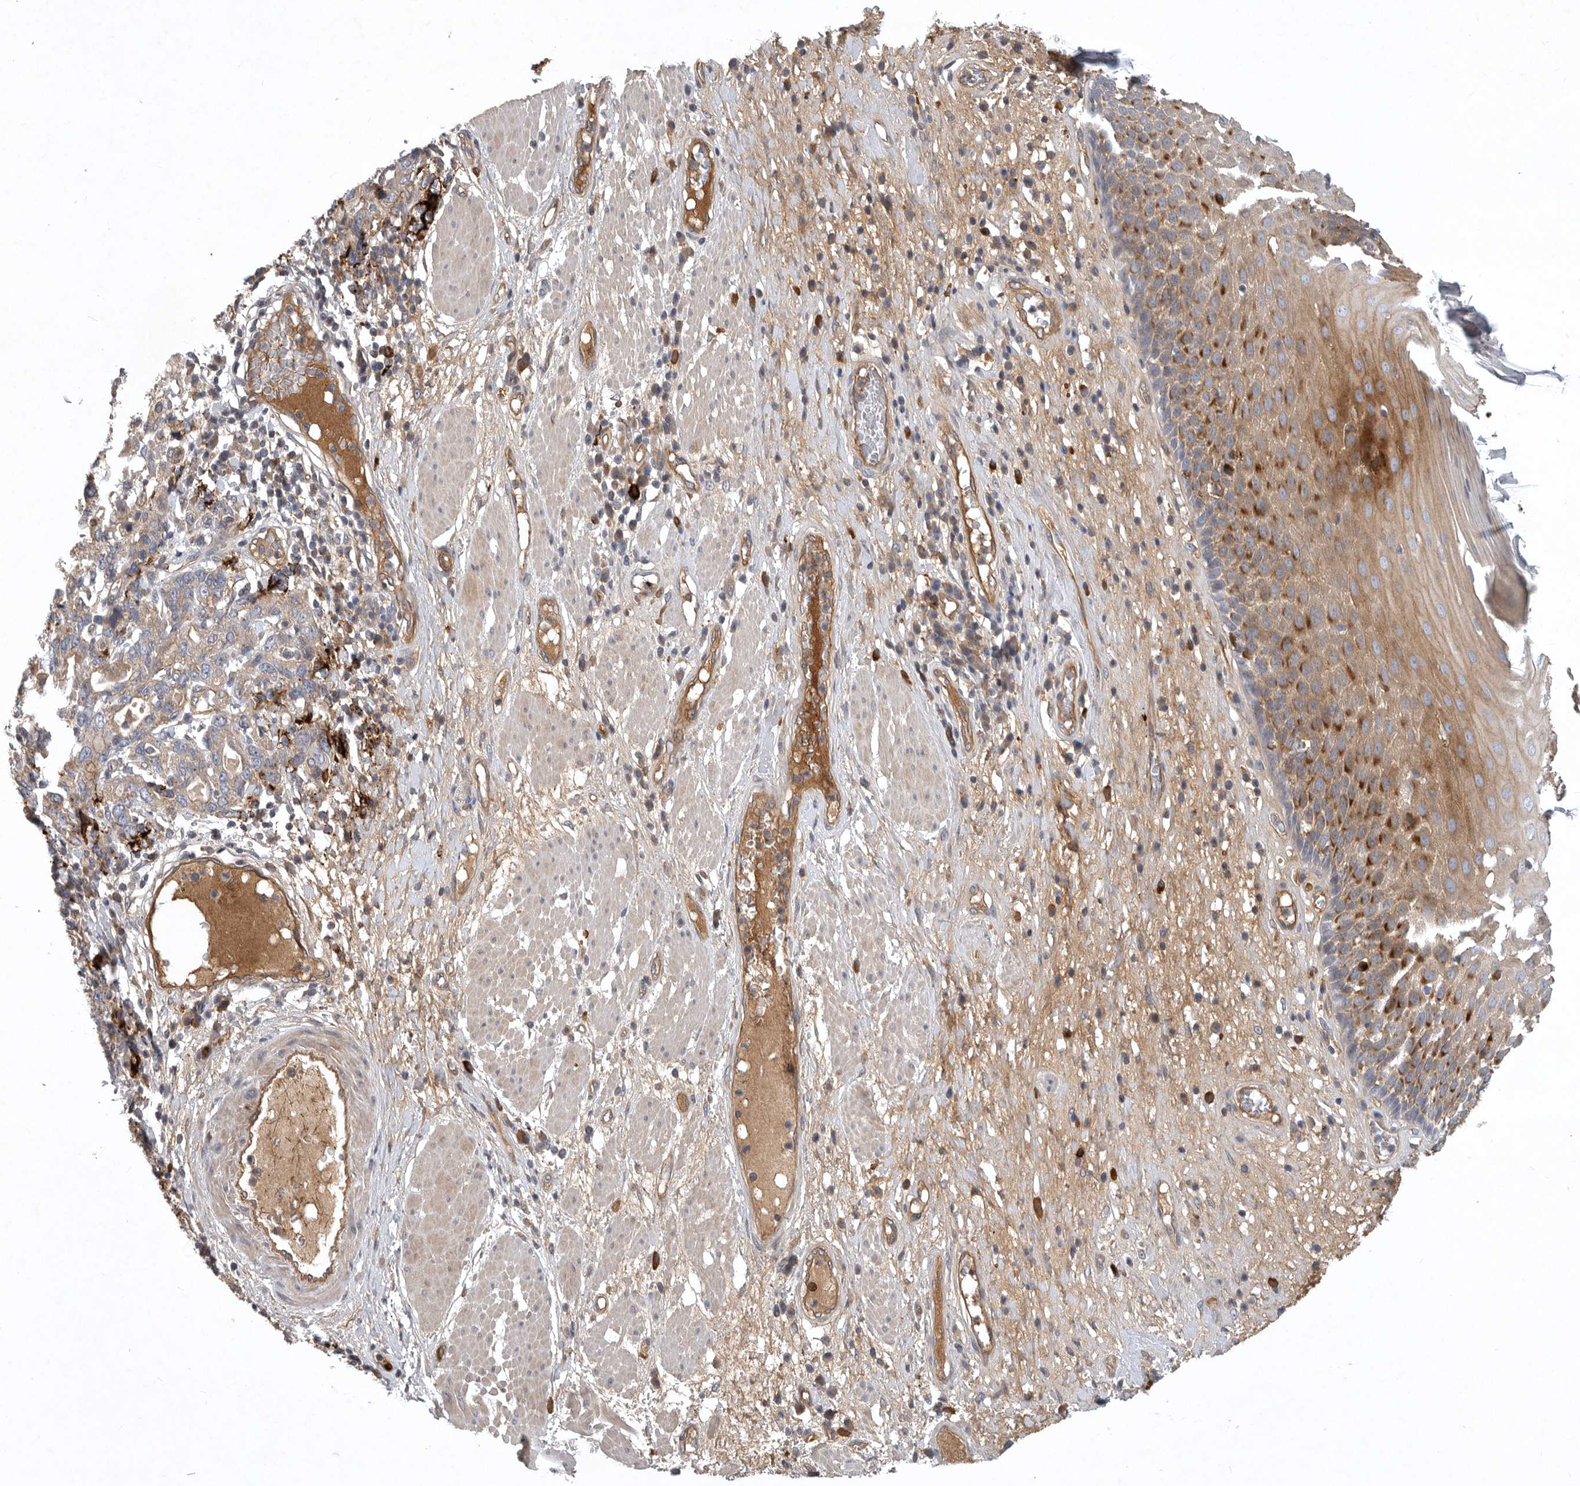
{"staining": {"intensity": "strong", "quantity": "25%-75%", "location": "cytoplasmic/membranous"}, "tissue": "esophagus", "cell_type": "Squamous epithelial cells", "image_type": "normal", "snomed": [{"axis": "morphology", "description": "Normal tissue, NOS"}, {"axis": "morphology", "description": "Adenocarcinoma, NOS"}, {"axis": "topography", "description": "Esophagus"}], "caption": "High-power microscopy captured an immunohistochemistry (IHC) micrograph of benign esophagus, revealing strong cytoplasmic/membranous staining in approximately 25%-75% of squamous epithelial cells. (IHC, brightfield microscopy, high magnification).", "gene": "MLPH", "patient": {"sex": "male", "age": 62}}